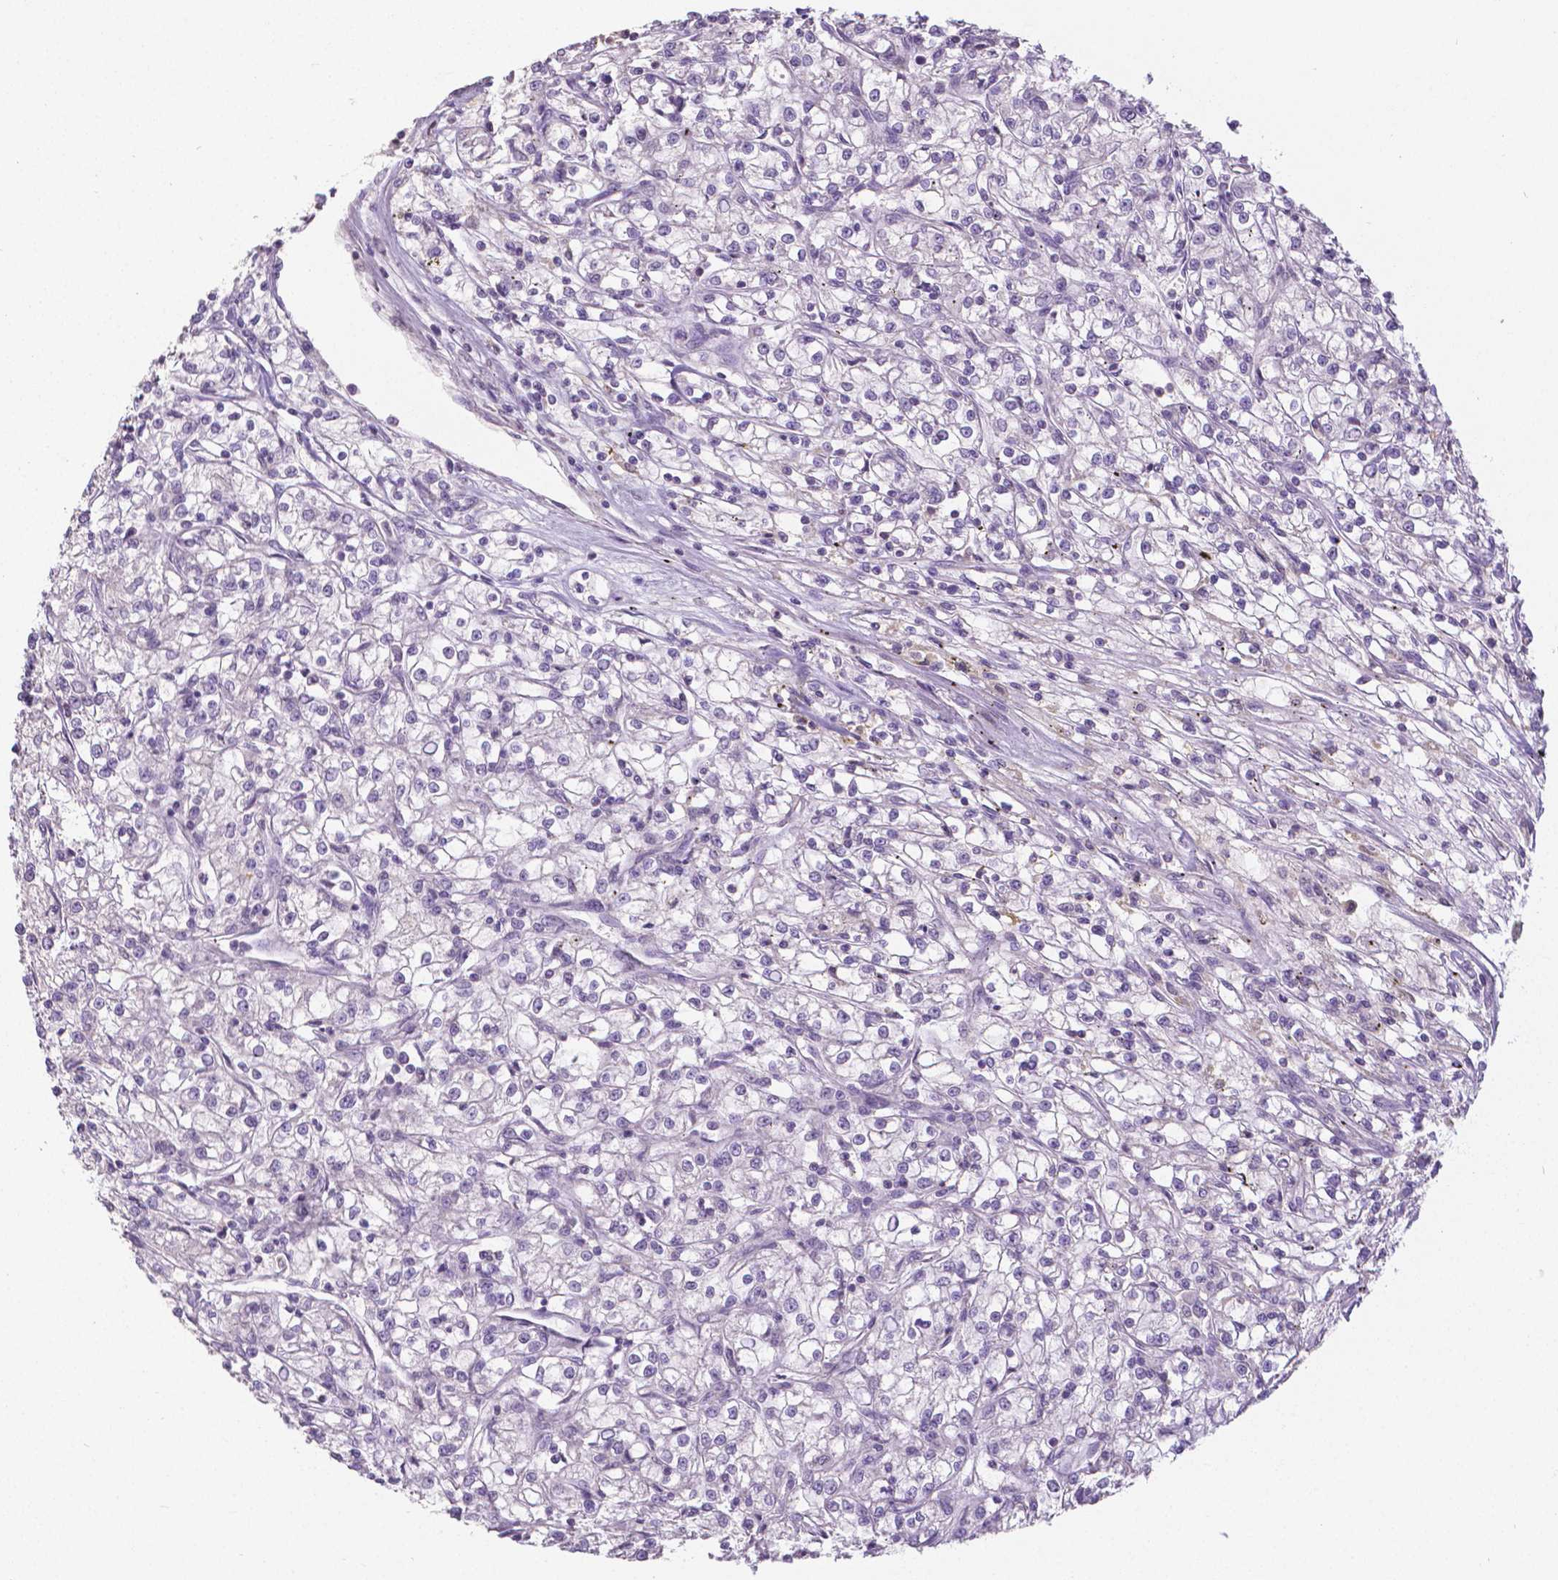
{"staining": {"intensity": "negative", "quantity": "none", "location": "none"}, "tissue": "renal cancer", "cell_type": "Tumor cells", "image_type": "cancer", "snomed": [{"axis": "morphology", "description": "Adenocarcinoma, NOS"}, {"axis": "topography", "description": "Kidney"}], "caption": "The micrograph displays no significant positivity in tumor cells of adenocarcinoma (renal).", "gene": "CRMP1", "patient": {"sex": "female", "age": 59}}